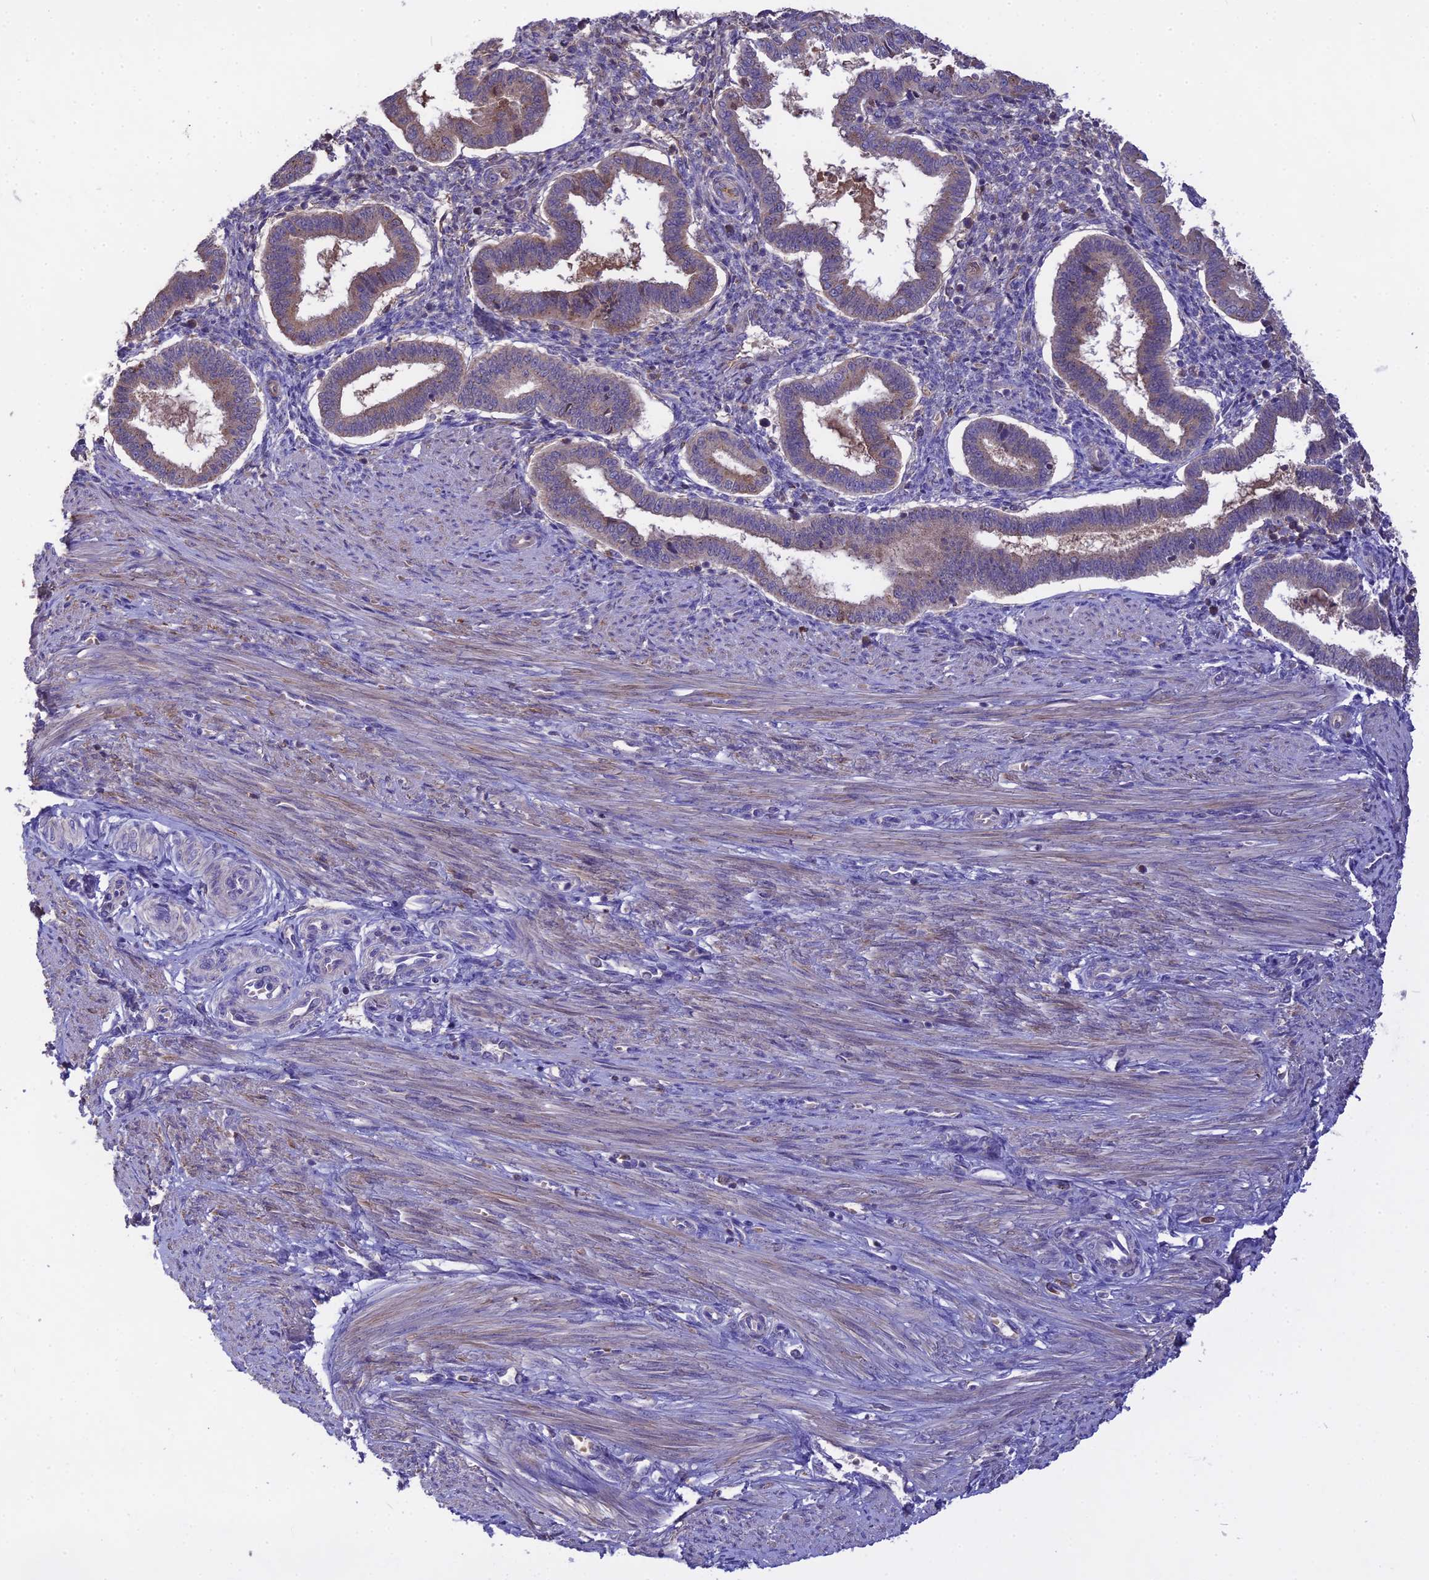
{"staining": {"intensity": "weak", "quantity": "<25%", "location": "cytoplasmic/membranous"}, "tissue": "endometrium", "cell_type": "Cells in endometrial stroma", "image_type": "normal", "snomed": [{"axis": "morphology", "description": "Normal tissue, NOS"}, {"axis": "topography", "description": "Endometrium"}], "caption": "Immunohistochemical staining of unremarkable human endometrium shows no significant expression in cells in endometrial stroma. (DAB immunohistochemistry (IHC), high magnification).", "gene": "NUDT8", "patient": {"sex": "female", "age": 24}}